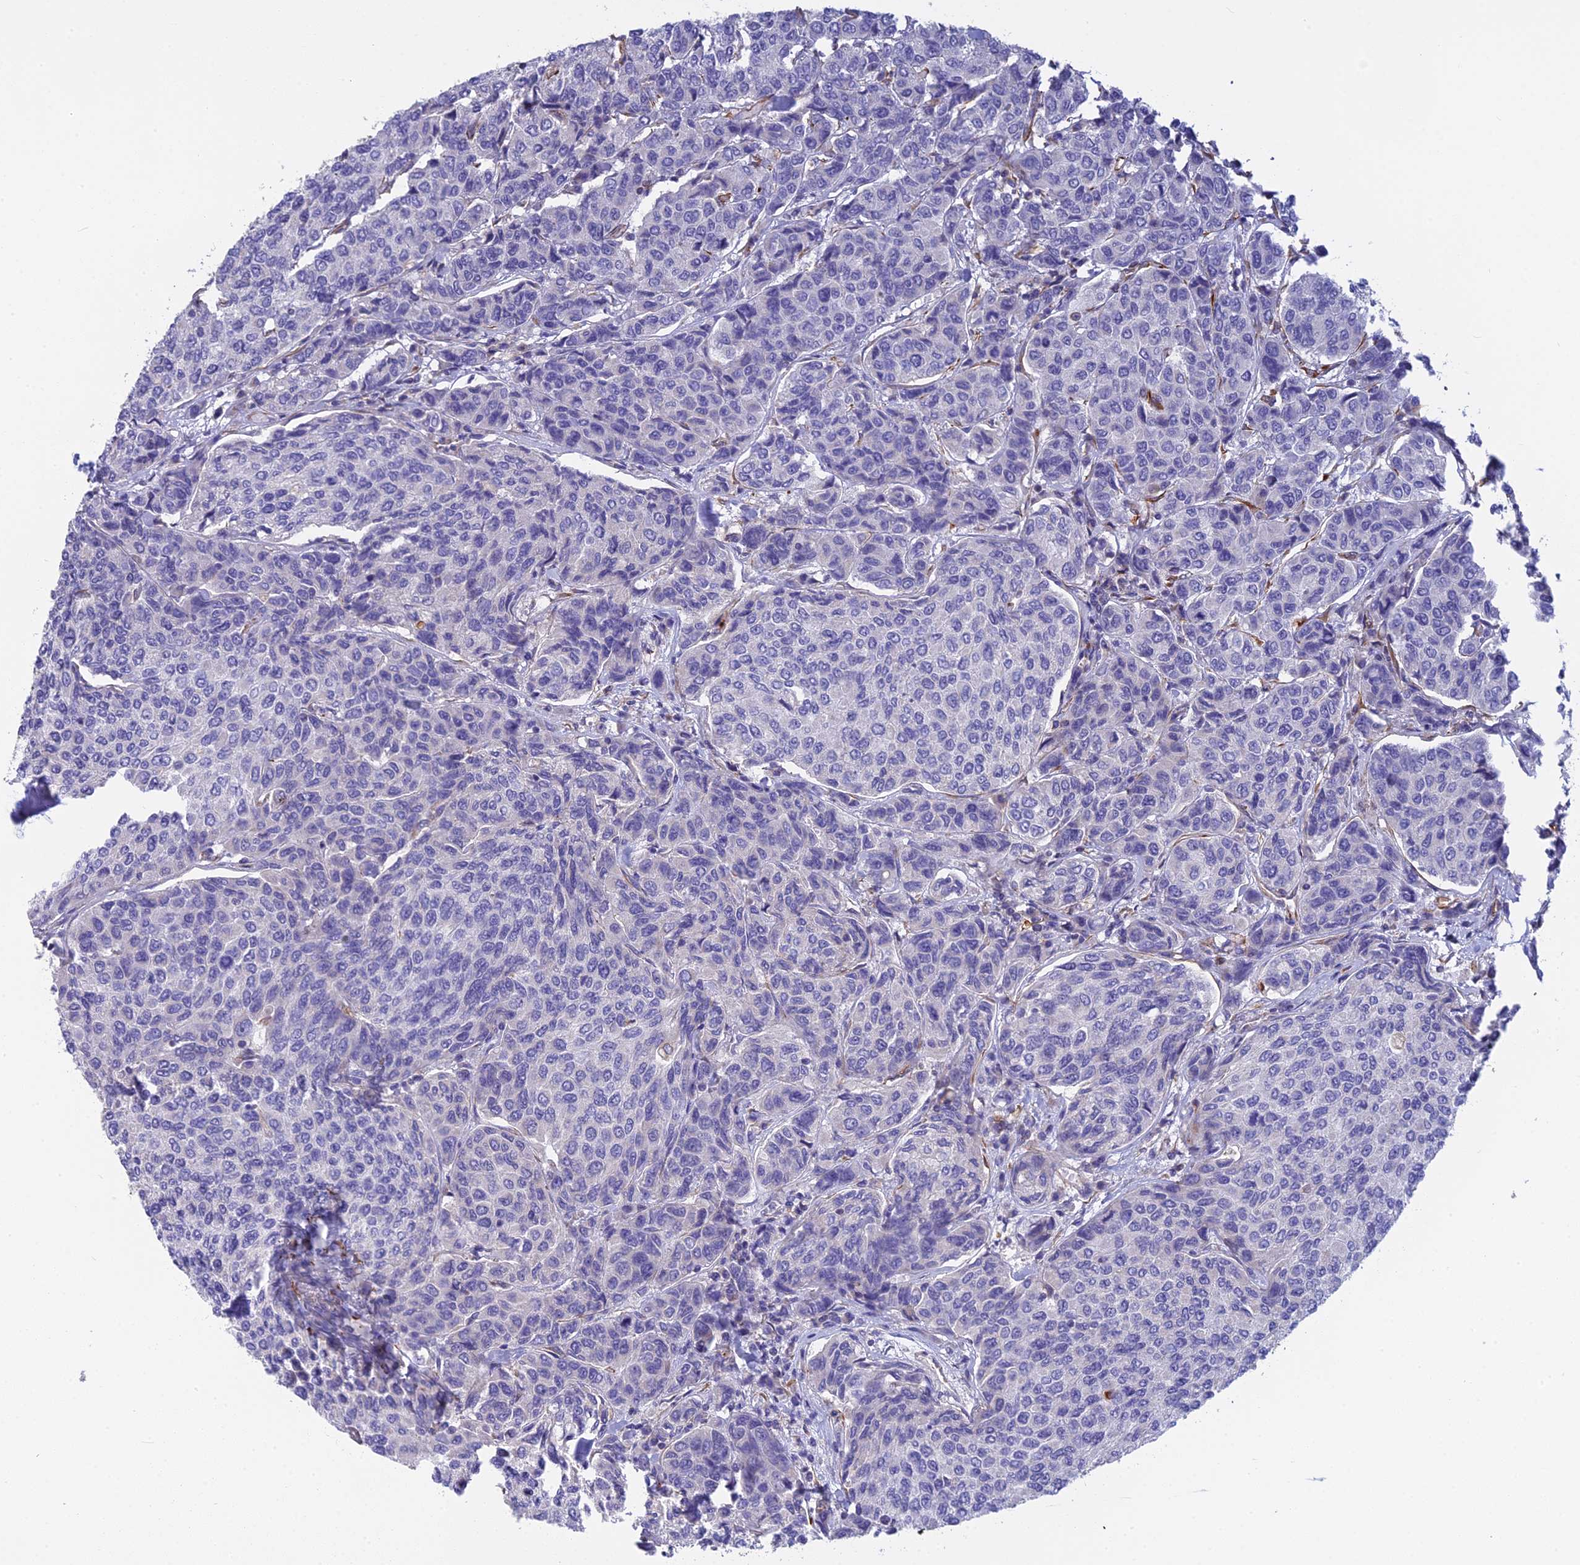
{"staining": {"intensity": "negative", "quantity": "none", "location": "none"}, "tissue": "breast cancer", "cell_type": "Tumor cells", "image_type": "cancer", "snomed": [{"axis": "morphology", "description": "Duct carcinoma"}, {"axis": "topography", "description": "Breast"}], "caption": "The immunohistochemistry (IHC) photomicrograph has no significant expression in tumor cells of breast infiltrating ductal carcinoma tissue.", "gene": "FBXL20", "patient": {"sex": "female", "age": 55}}